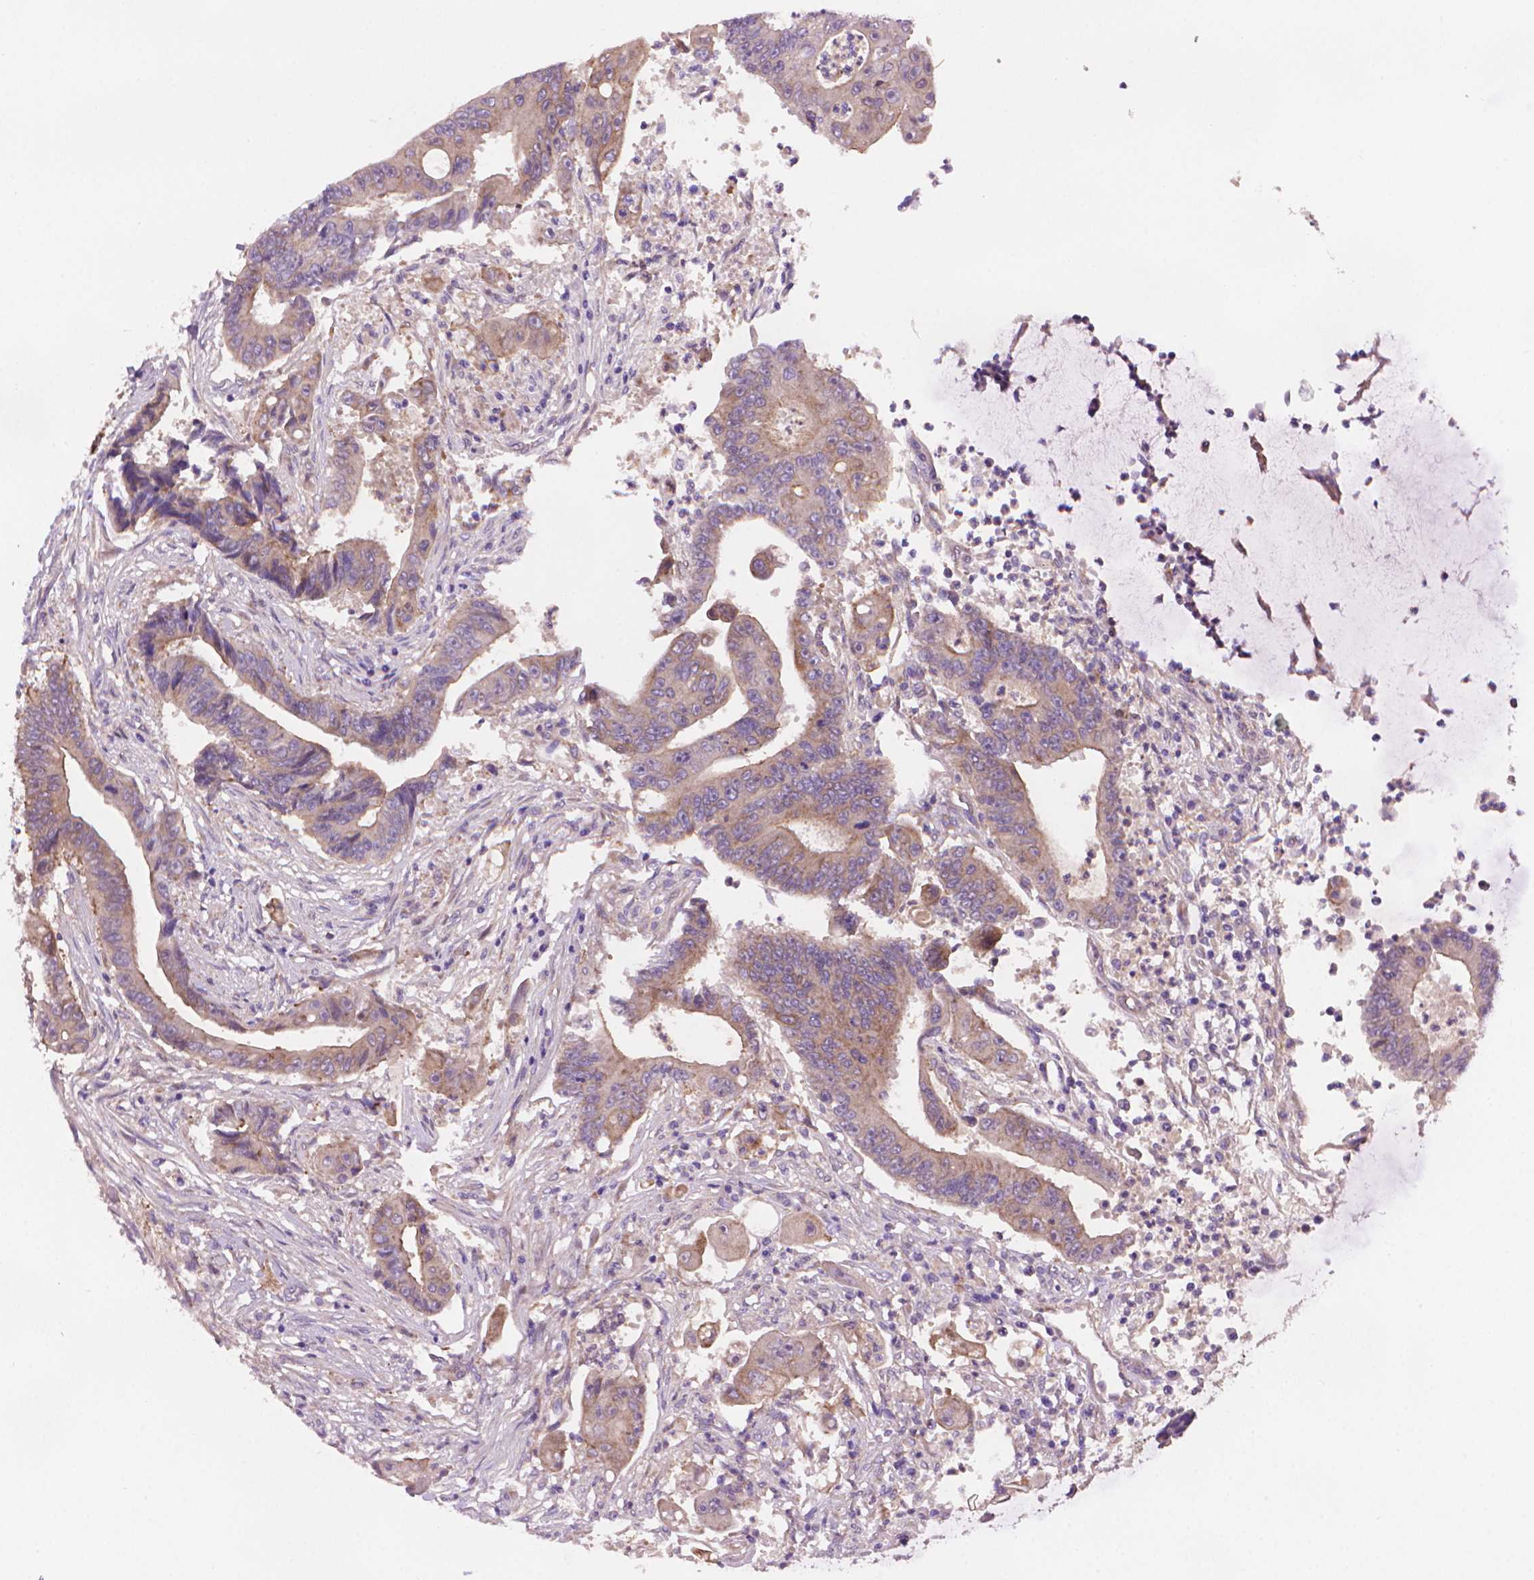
{"staining": {"intensity": "weak", "quantity": "25%-75%", "location": "cytoplasmic/membranous"}, "tissue": "colorectal cancer", "cell_type": "Tumor cells", "image_type": "cancer", "snomed": [{"axis": "morphology", "description": "Adenocarcinoma, NOS"}, {"axis": "topography", "description": "Rectum"}], "caption": "Protein staining reveals weak cytoplasmic/membranous expression in approximately 25%-75% of tumor cells in adenocarcinoma (colorectal).", "gene": "AMMECR1", "patient": {"sex": "male", "age": 54}}